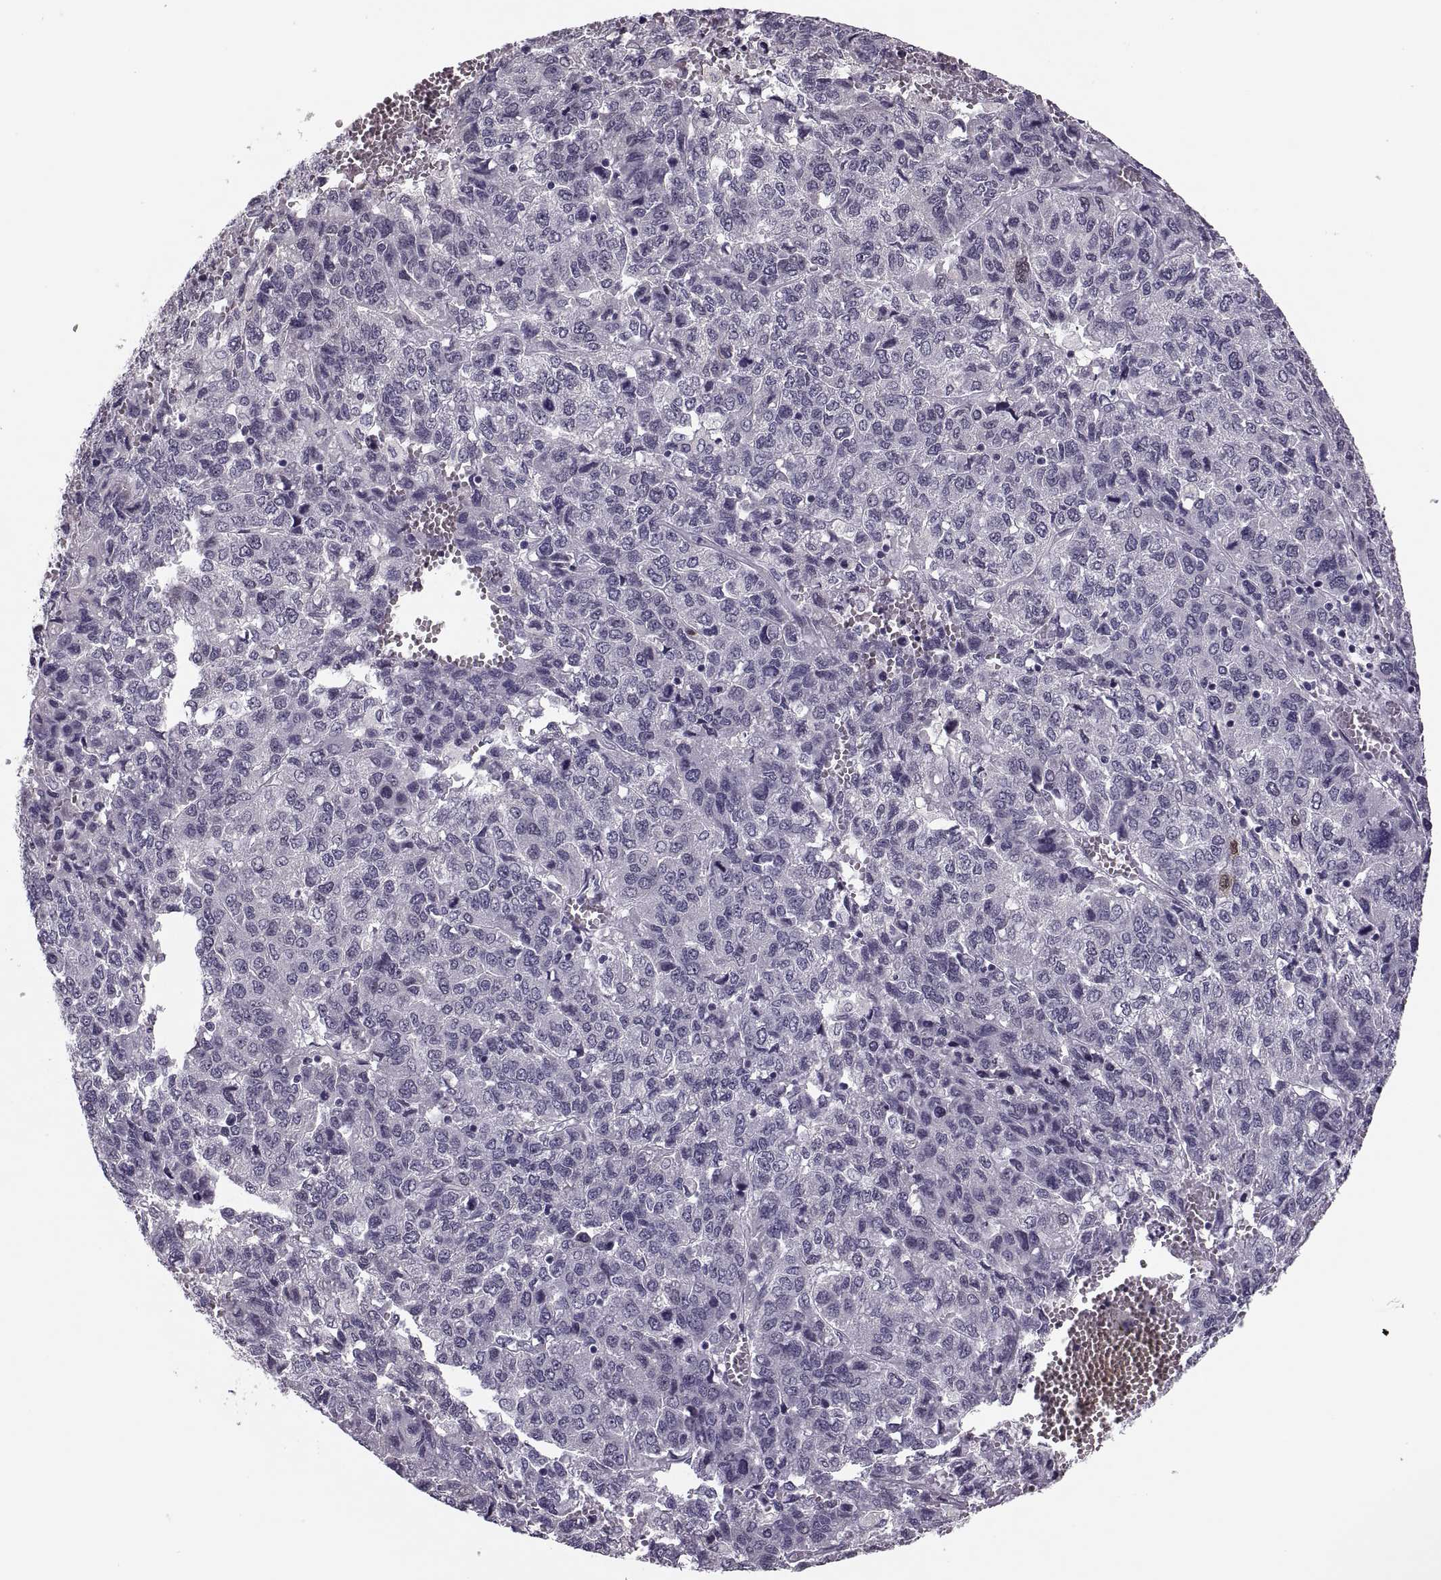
{"staining": {"intensity": "negative", "quantity": "none", "location": "none"}, "tissue": "liver cancer", "cell_type": "Tumor cells", "image_type": "cancer", "snomed": [{"axis": "morphology", "description": "Carcinoma, Hepatocellular, NOS"}, {"axis": "topography", "description": "Liver"}], "caption": "Protein analysis of liver hepatocellular carcinoma shows no significant staining in tumor cells.", "gene": "PAGE5", "patient": {"sex": "male", "age": 69}}